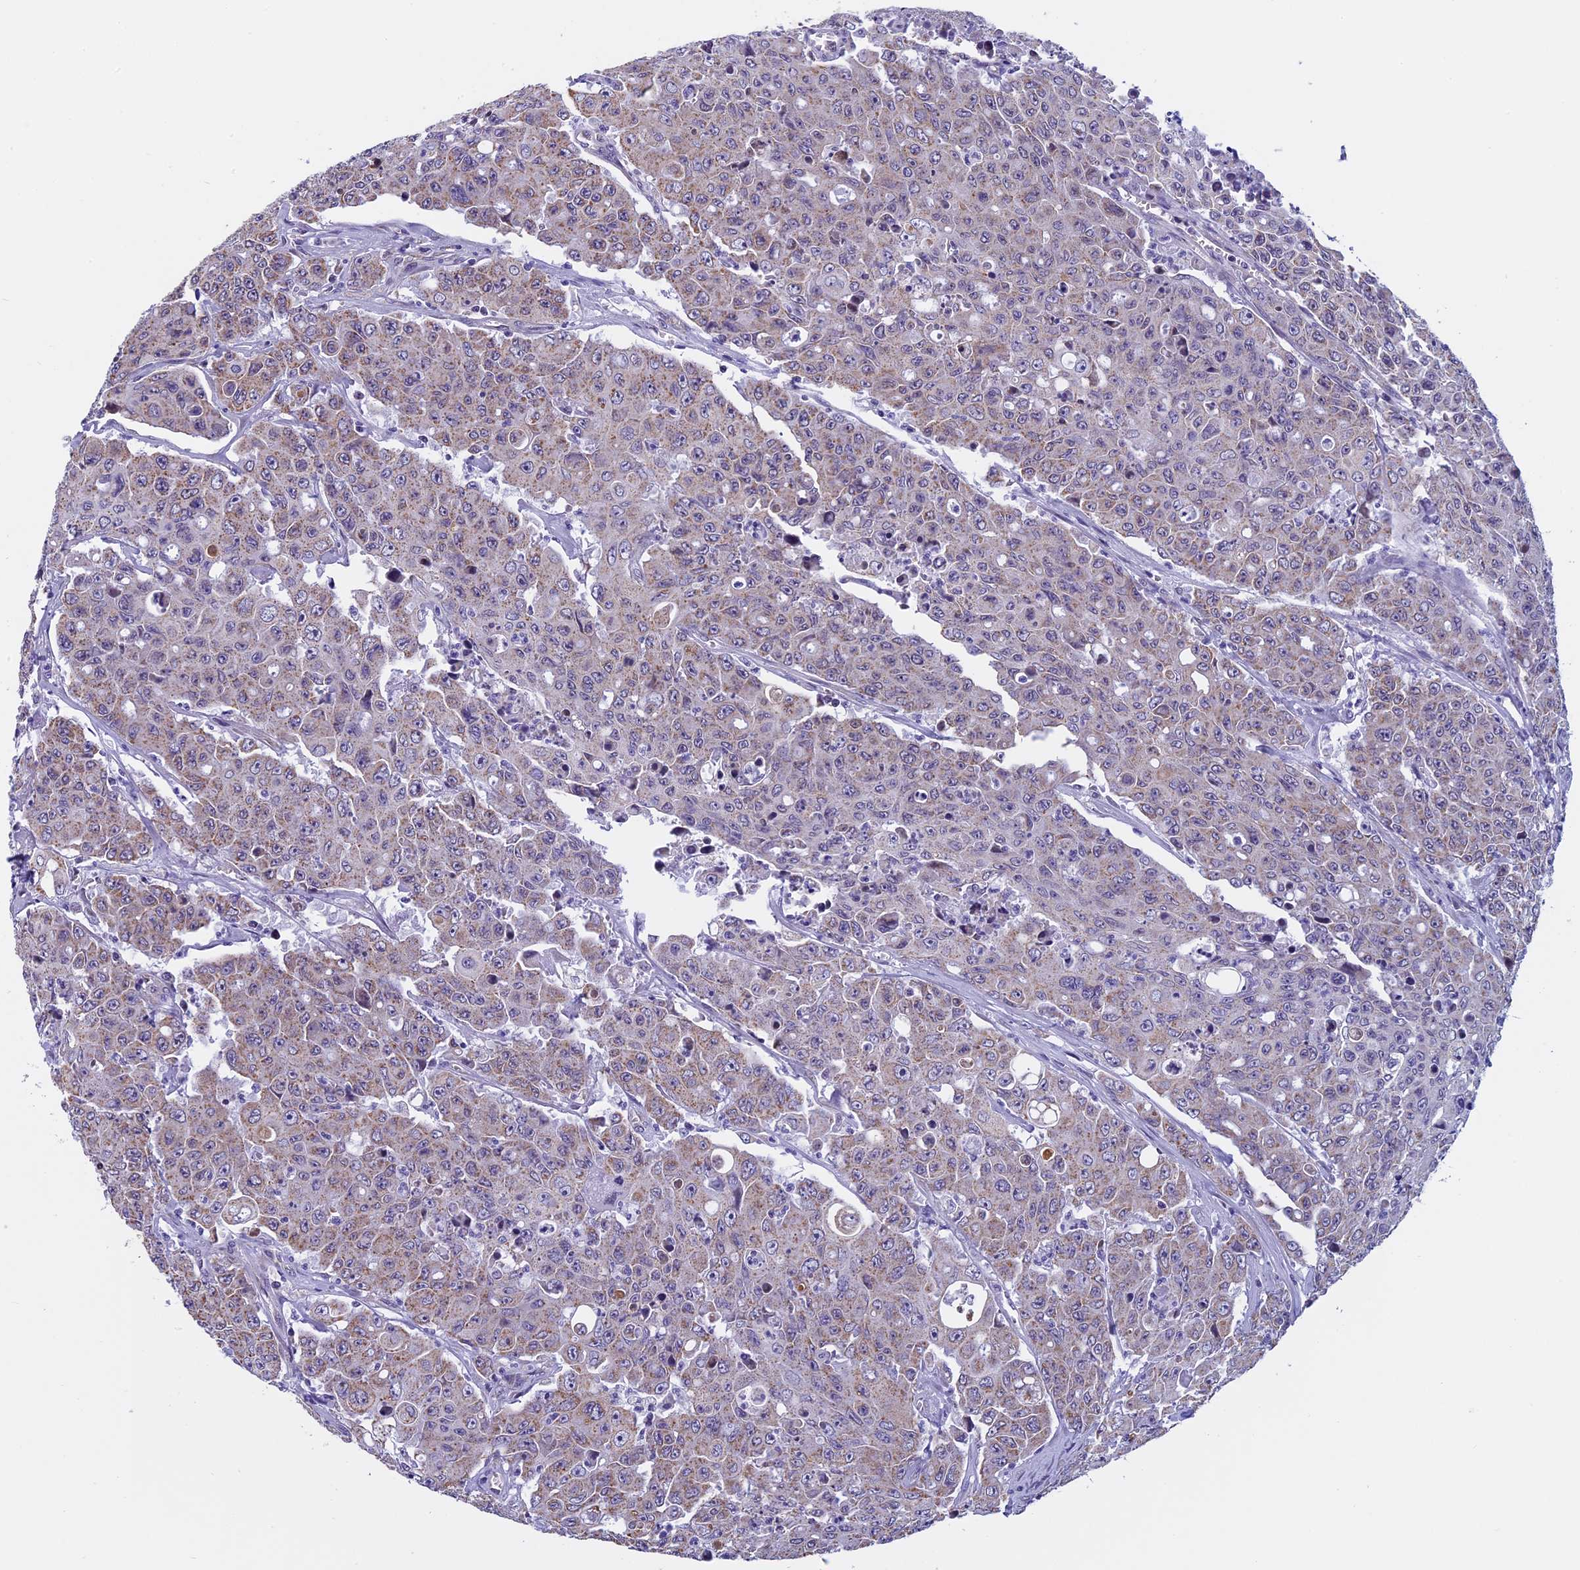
{"staining": {"intensity": "weak", "quantity": "25%-75%", "location": "cytoplasmic/membranous"}, "tissue": "colorectal cancer", "cell_type": "Tumor cells", "image_type": "cancer", "snomed": [{"axis": "morphology", "description": "Adenocarcinoma, NOS"}, {"axis": "topography", "description": "Colon"}], "caption": "Immunohistochemistry (IHC) (DAB) staining of adenocarcinoma (colorectal) demonstrates weak cytoplasmic/membranous protein expression in about 25%-75% of tumor cells.", "gene": "ZNF317", "patient": {"sex": "male", "age": 51}}